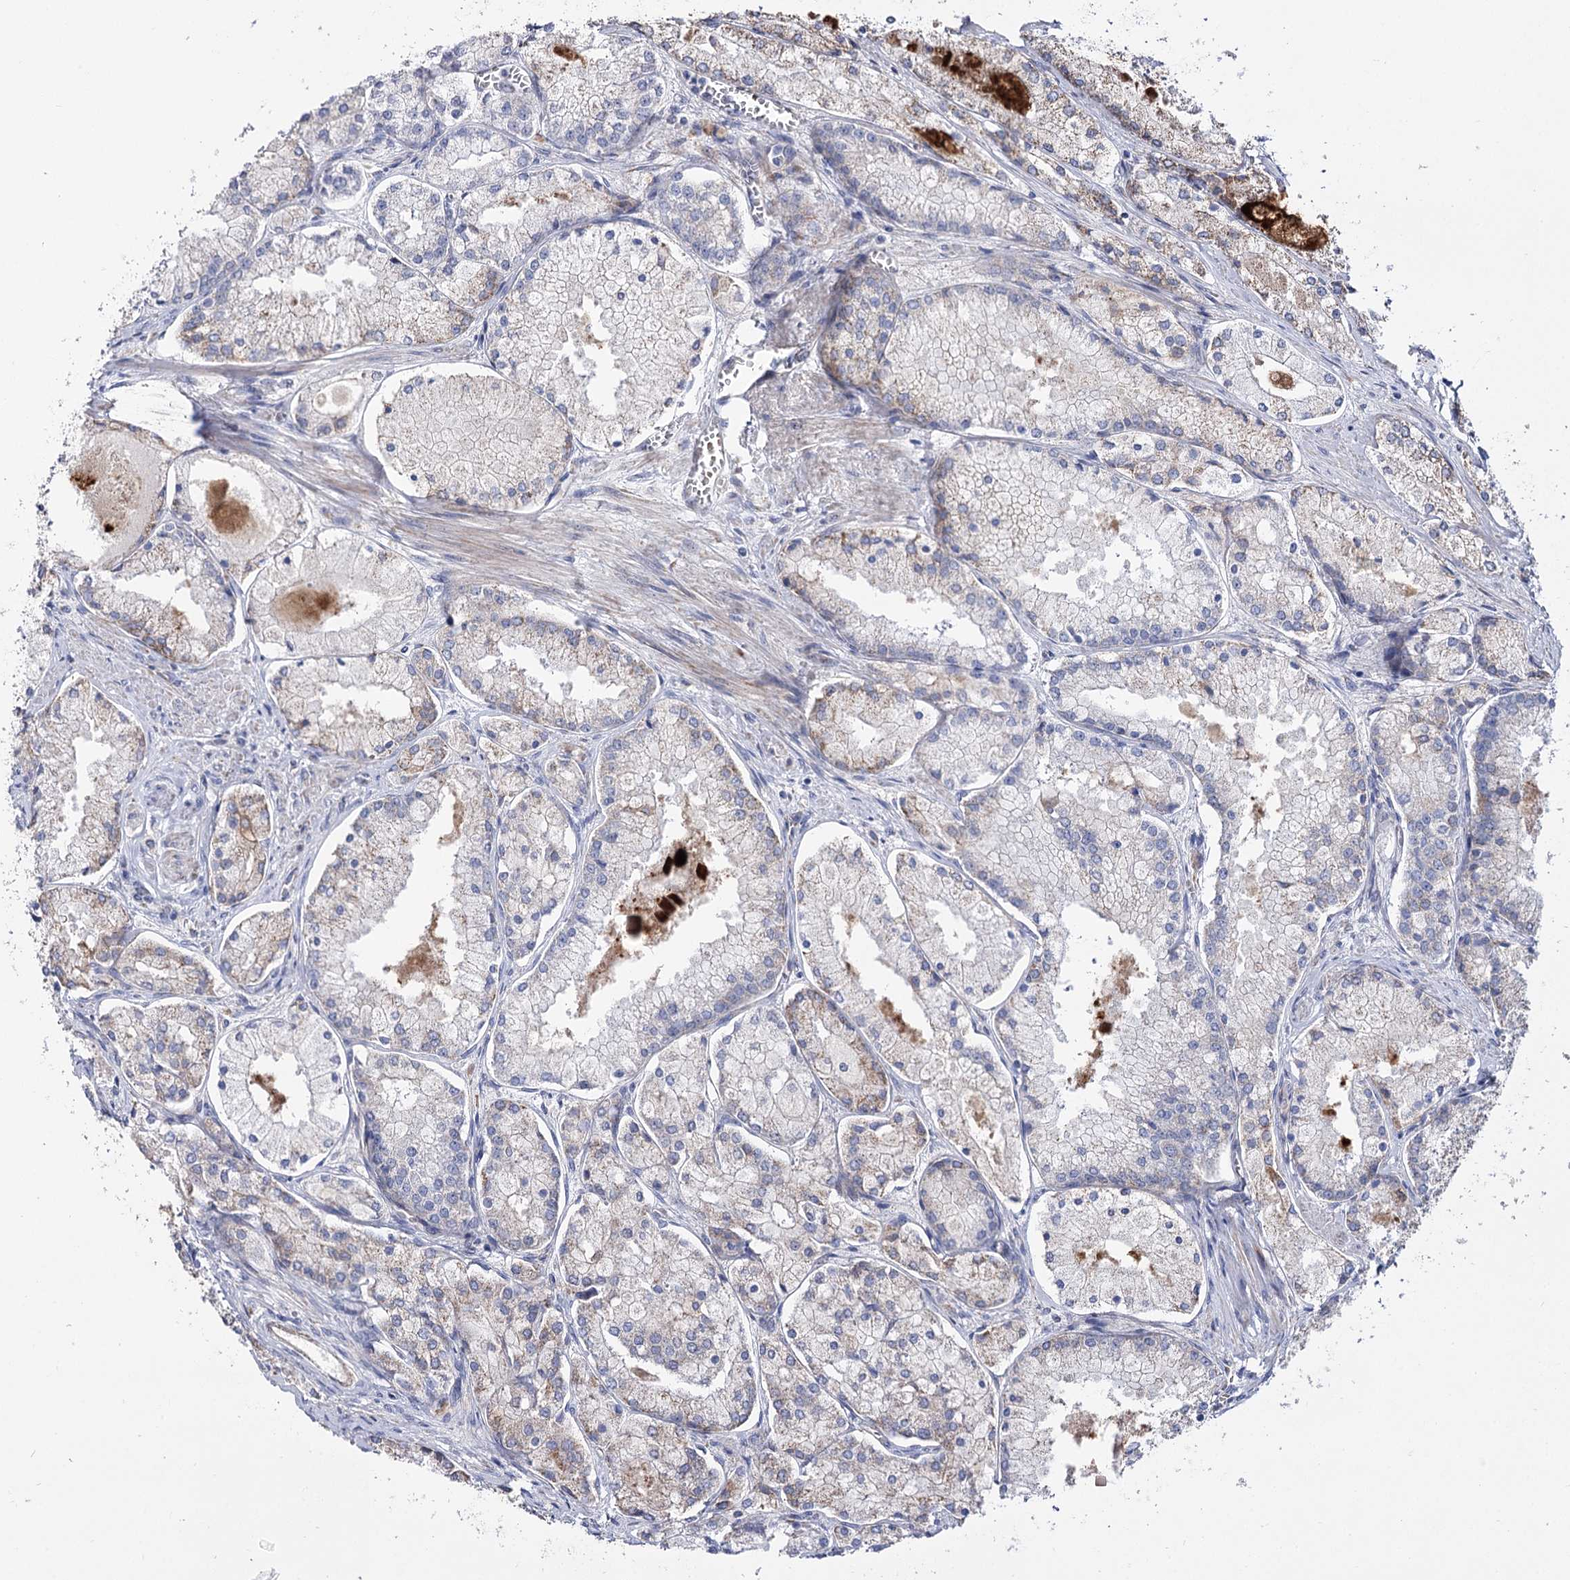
{"staining": {"intensity": "weak", "quantity": "<25%", "location": "cytoplasmic/membranous"}, "tissue": "prostate cancer", "cell_type": "Tumor cells", "image_type": "cancer", "snomed": [{"axis": "morphology", "description": "Adenocarcinoma, Low grade"}, {"axis": "topography", "description": "Prostate"}], "caption": "Immunohistochemistry (IHC) of human prostate cancer displays no positivity in tumor cells.", "gene": "SUOX", "patient": {"sex": "male", "age": 74}}